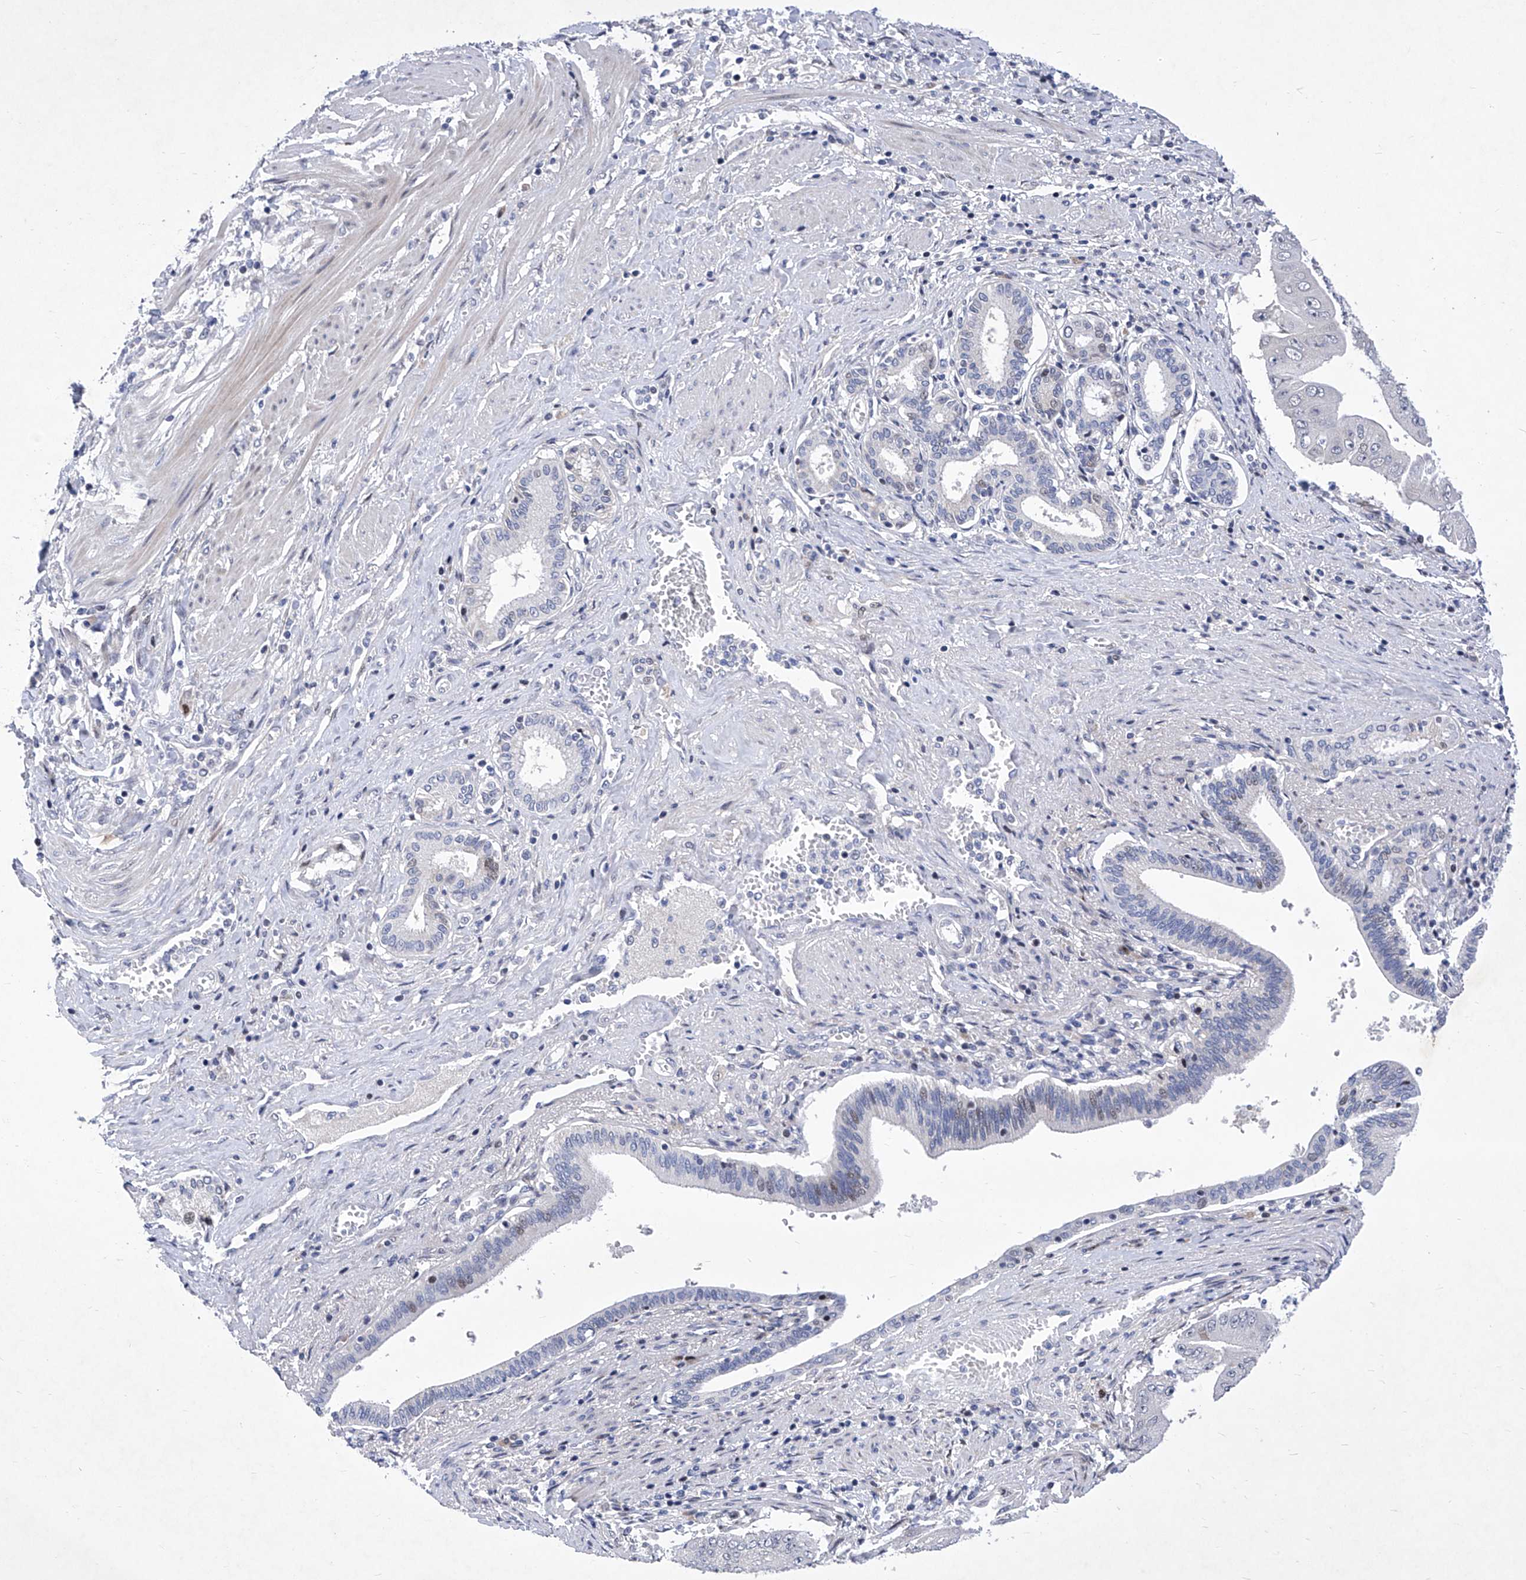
{"staining": {"intensity": "negative", "quantity": "none", "location": "none"}, "tissue": "pancreatic cancer", "cell_type": "Tumor cells", "image_type": "cancer", "snomed": [{"axis": "morphology", "description": "Adenocarcinoma, NOS"}, {"axis": "topography", "description": "Pancreas"}], "caption": "Adenocarcinoma (pancreatic) was stained to show a protein in brown. There is no significant expression in tumor cells. Brightfield microscopy of immunohistochemistry stained with DAB (brown) and hematoxylin (blue), captured at high magnification.", "gene": "NUFIP1", "patient": {"sex": "female", "age": 77}}